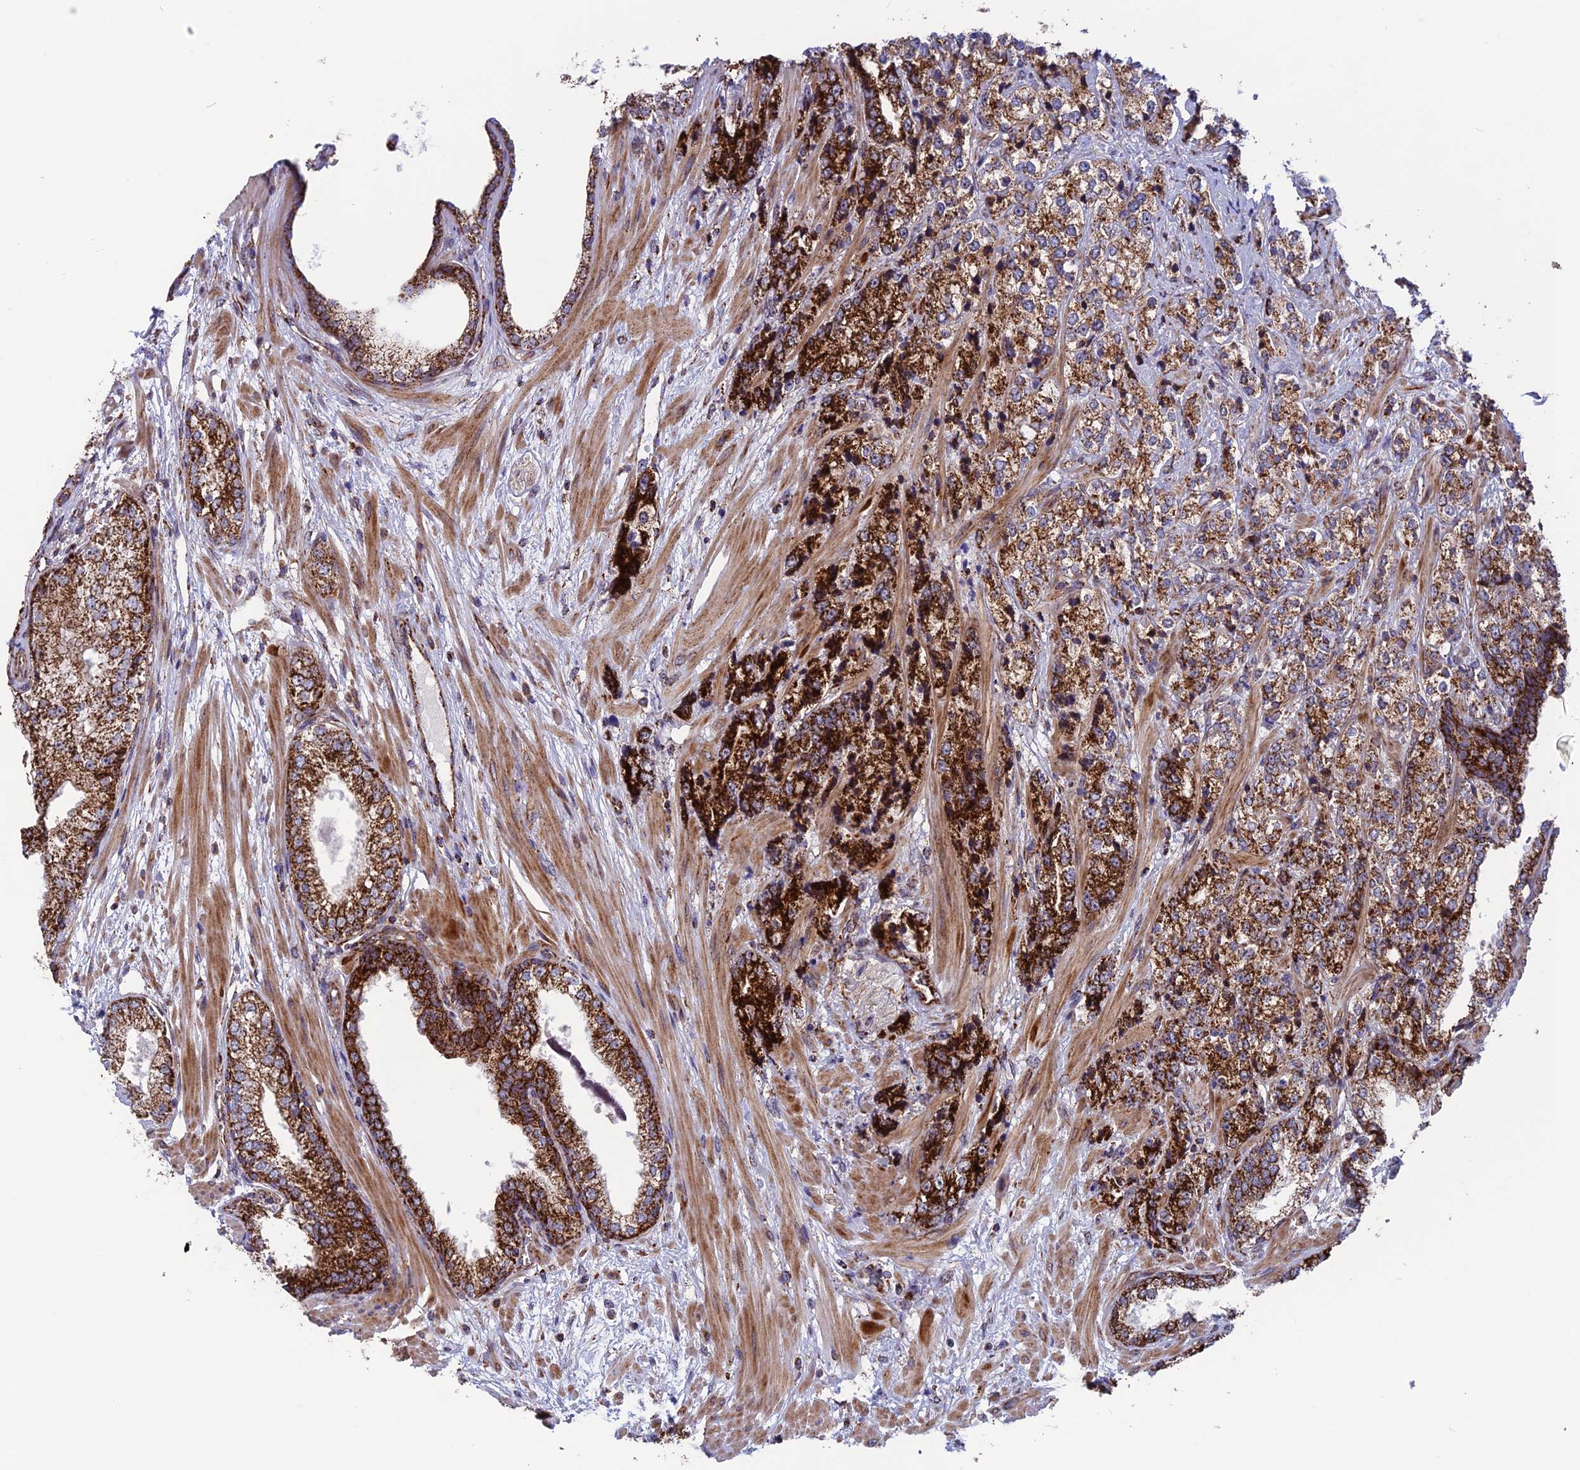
{"staining": {"intensity": "strong", "quantity": ">75%", "location": "cytoplasmic/membranous"}, "tissue": "prostate cancer", "cell_type": "Tumor cells", "image_type": "cancer", "snomed": [{"axis": "morphology", "description": "Adenocarcinoma, High grade"}, {"axis": "topography", "description": "Prostate"}], "caption": "Prostate cancer was stained to show a protein in brown. There is high levels of strong cytoplasmic/membranous staining in approximately >75% of tumor cells.", "gene": "MRPS18B", "patient": {"sex": "male", "age": 69}}